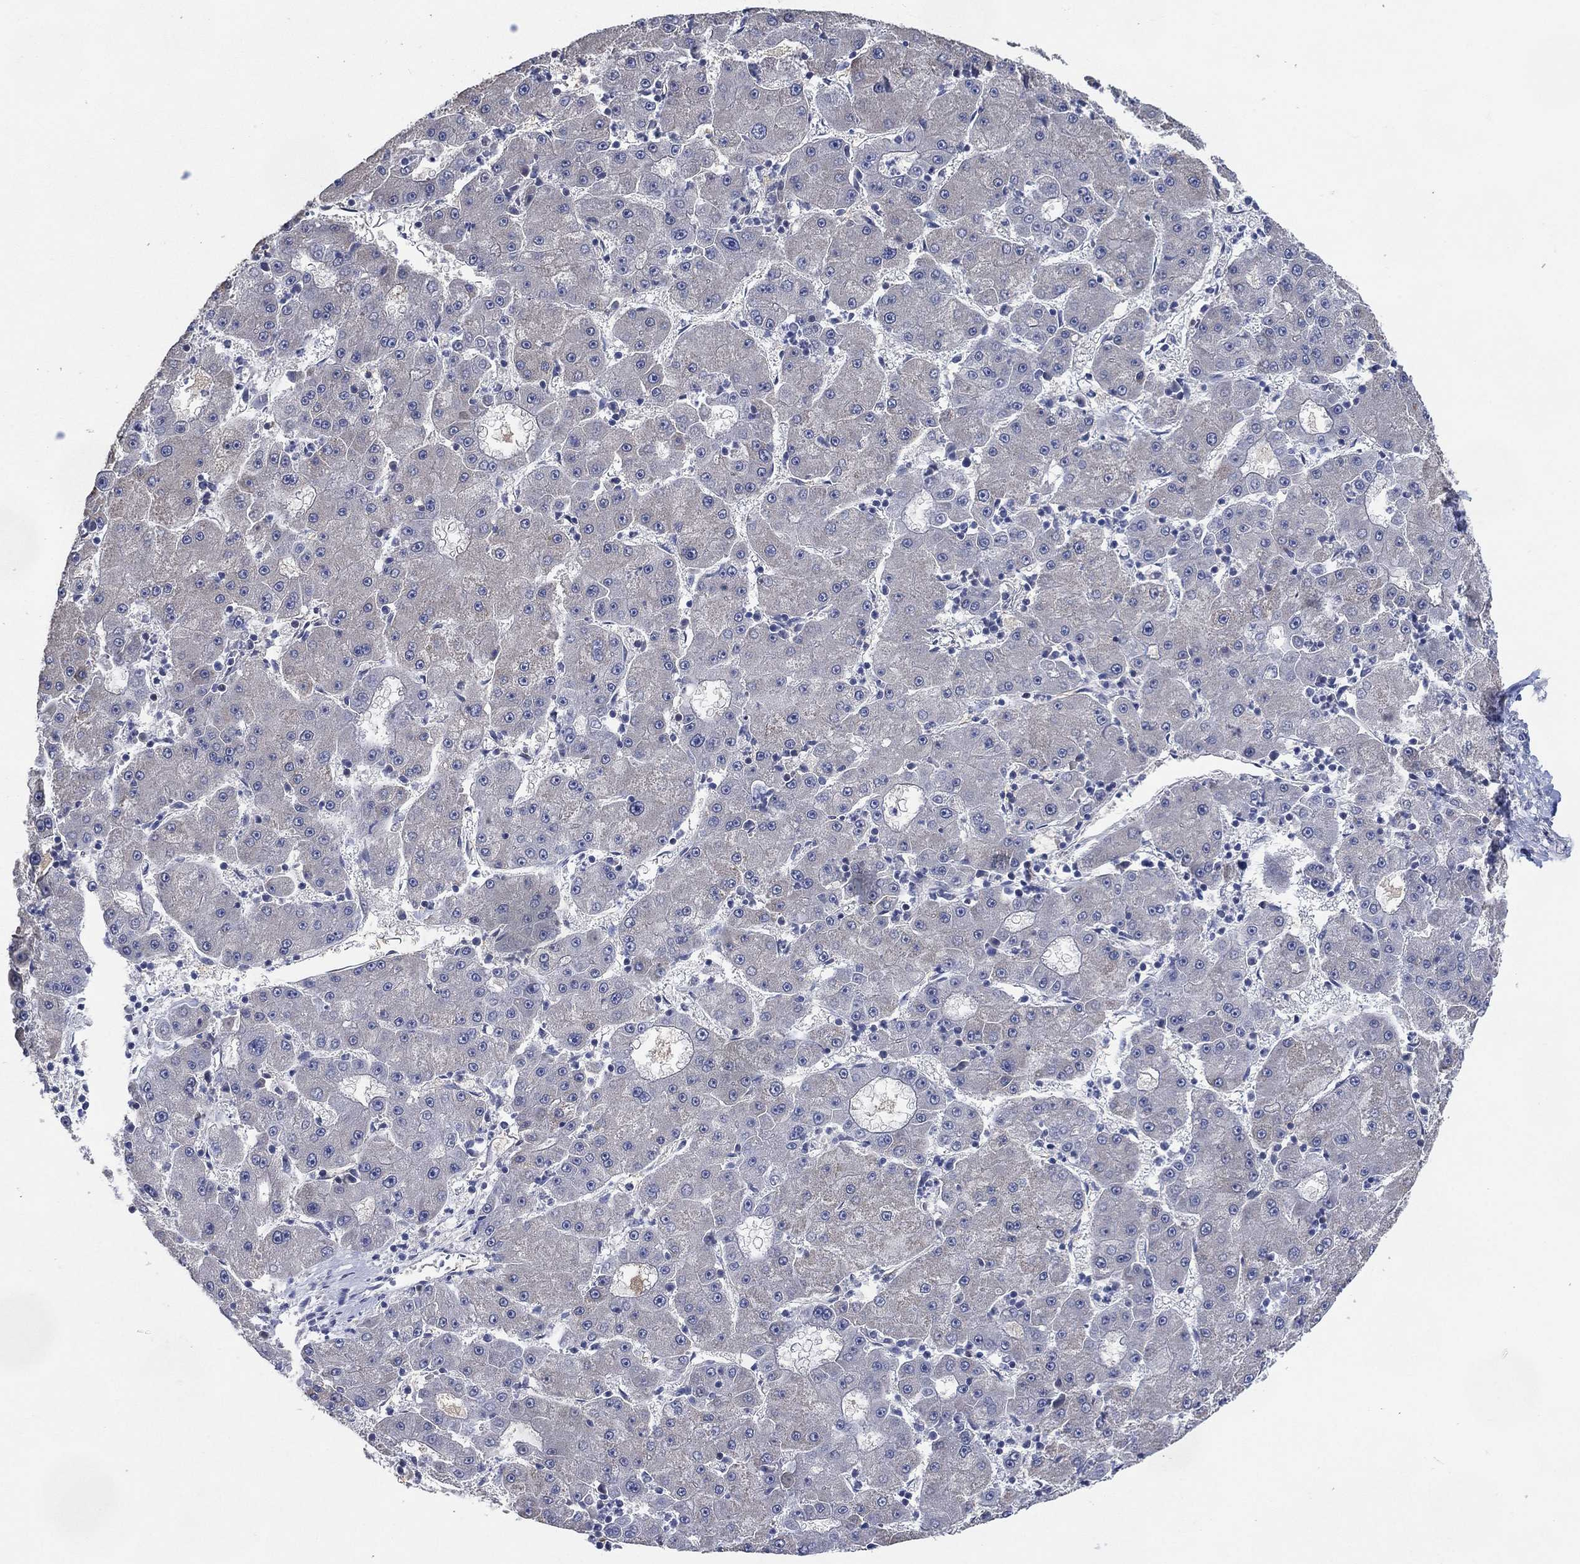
{"staining": {"intensity": "negative", "quantity": "none", "location": "none"}, "tissue": "liver cancer", "cell_type": "Tumor cells", "image_type": "cancer", "snomed": [{"axis": "morphology", "description": "Carcinoma, Hepatocellular, NOS"}, {"axis": "topography", "description": "Liver"}], "caption": "Image shows no protein expression in tumor cells of liver cancer tissue.", "gene": "AK1", "patient": {"sex": "male", "age": 73}}